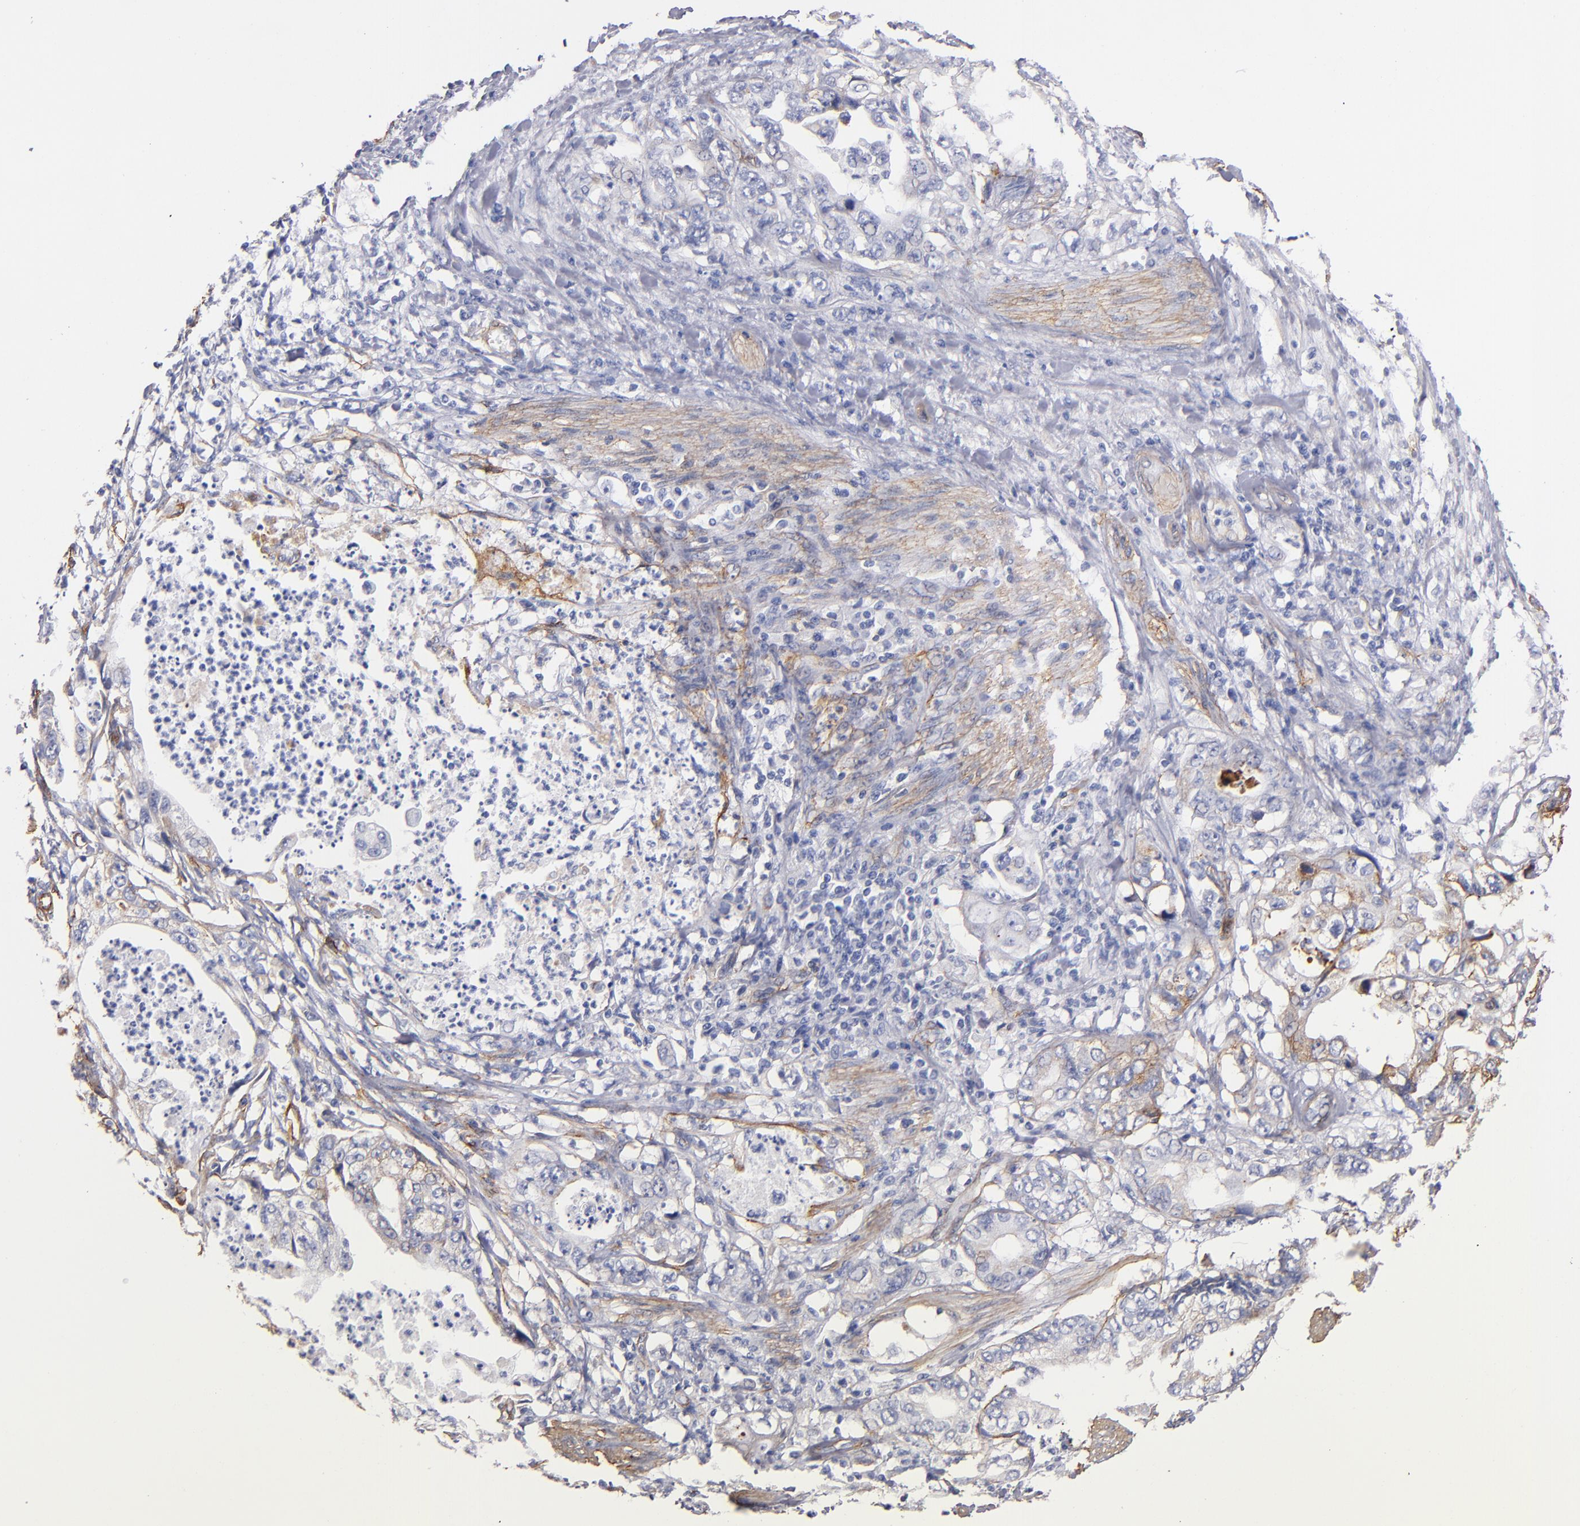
{"staining": {"intensity": "weak", "quantity": "<25%", "location": "cytoplasmic/membranous"}, "tissue": "stomach cancer", "cell_type": "Tumor cells", "image_type": "cancer", "snomed": [{"axis": "morphology", "description": "Adenocarcinoma, NOS"}, {"axis": "topography", "description": "Pancreas"}, {"axis": "topography", "description": "Stomach, upper"}], "caption": "The histopathology image demonstrates no significant expression in tumor cells of stomach cancer (adenocarcinoma). (IHC, brightfield microscopy, high magnification).", "gene": "LAMC1", "patient": {"sex": "male", "age": 77}}